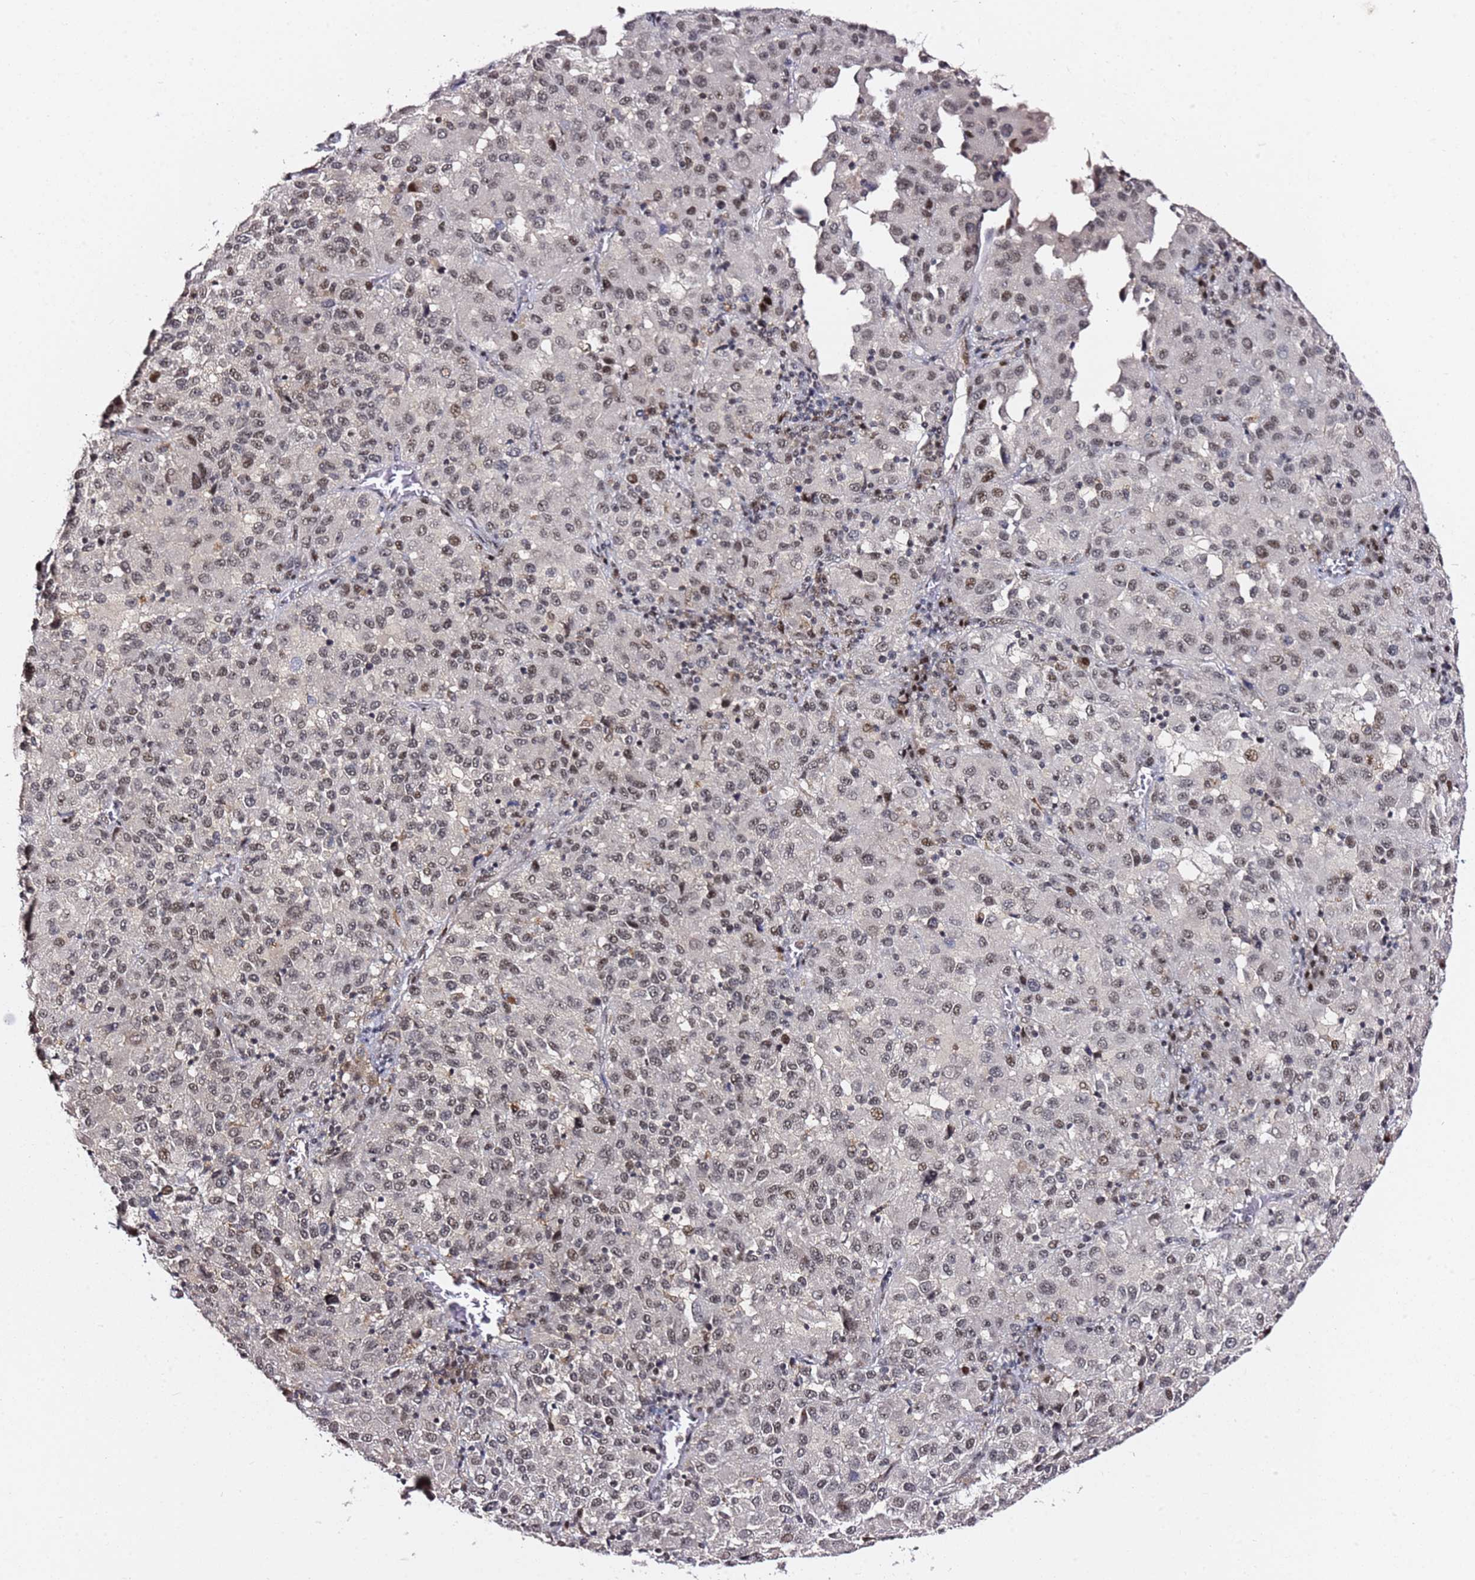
{"staining": {"intensity": "moderate", "quantity": ">75%", "location": "nuclear"}, "tissue": "melanoma", "cell_type": "Tumor cells", "image_type": "cancer", "snomed": [{"axis": "morphology", "description": "Malignant melanoma, Metastatic site"}, {"axis": "topography", "description": "Lung"}], "caption": "Protein positivity by immunohistochemistry demonstrates moderate nuclear positivity in approximately >75% of tumor cells in melanoma.", "gene": "FCF1", "patient": {"sex": "male", "age": 64}}